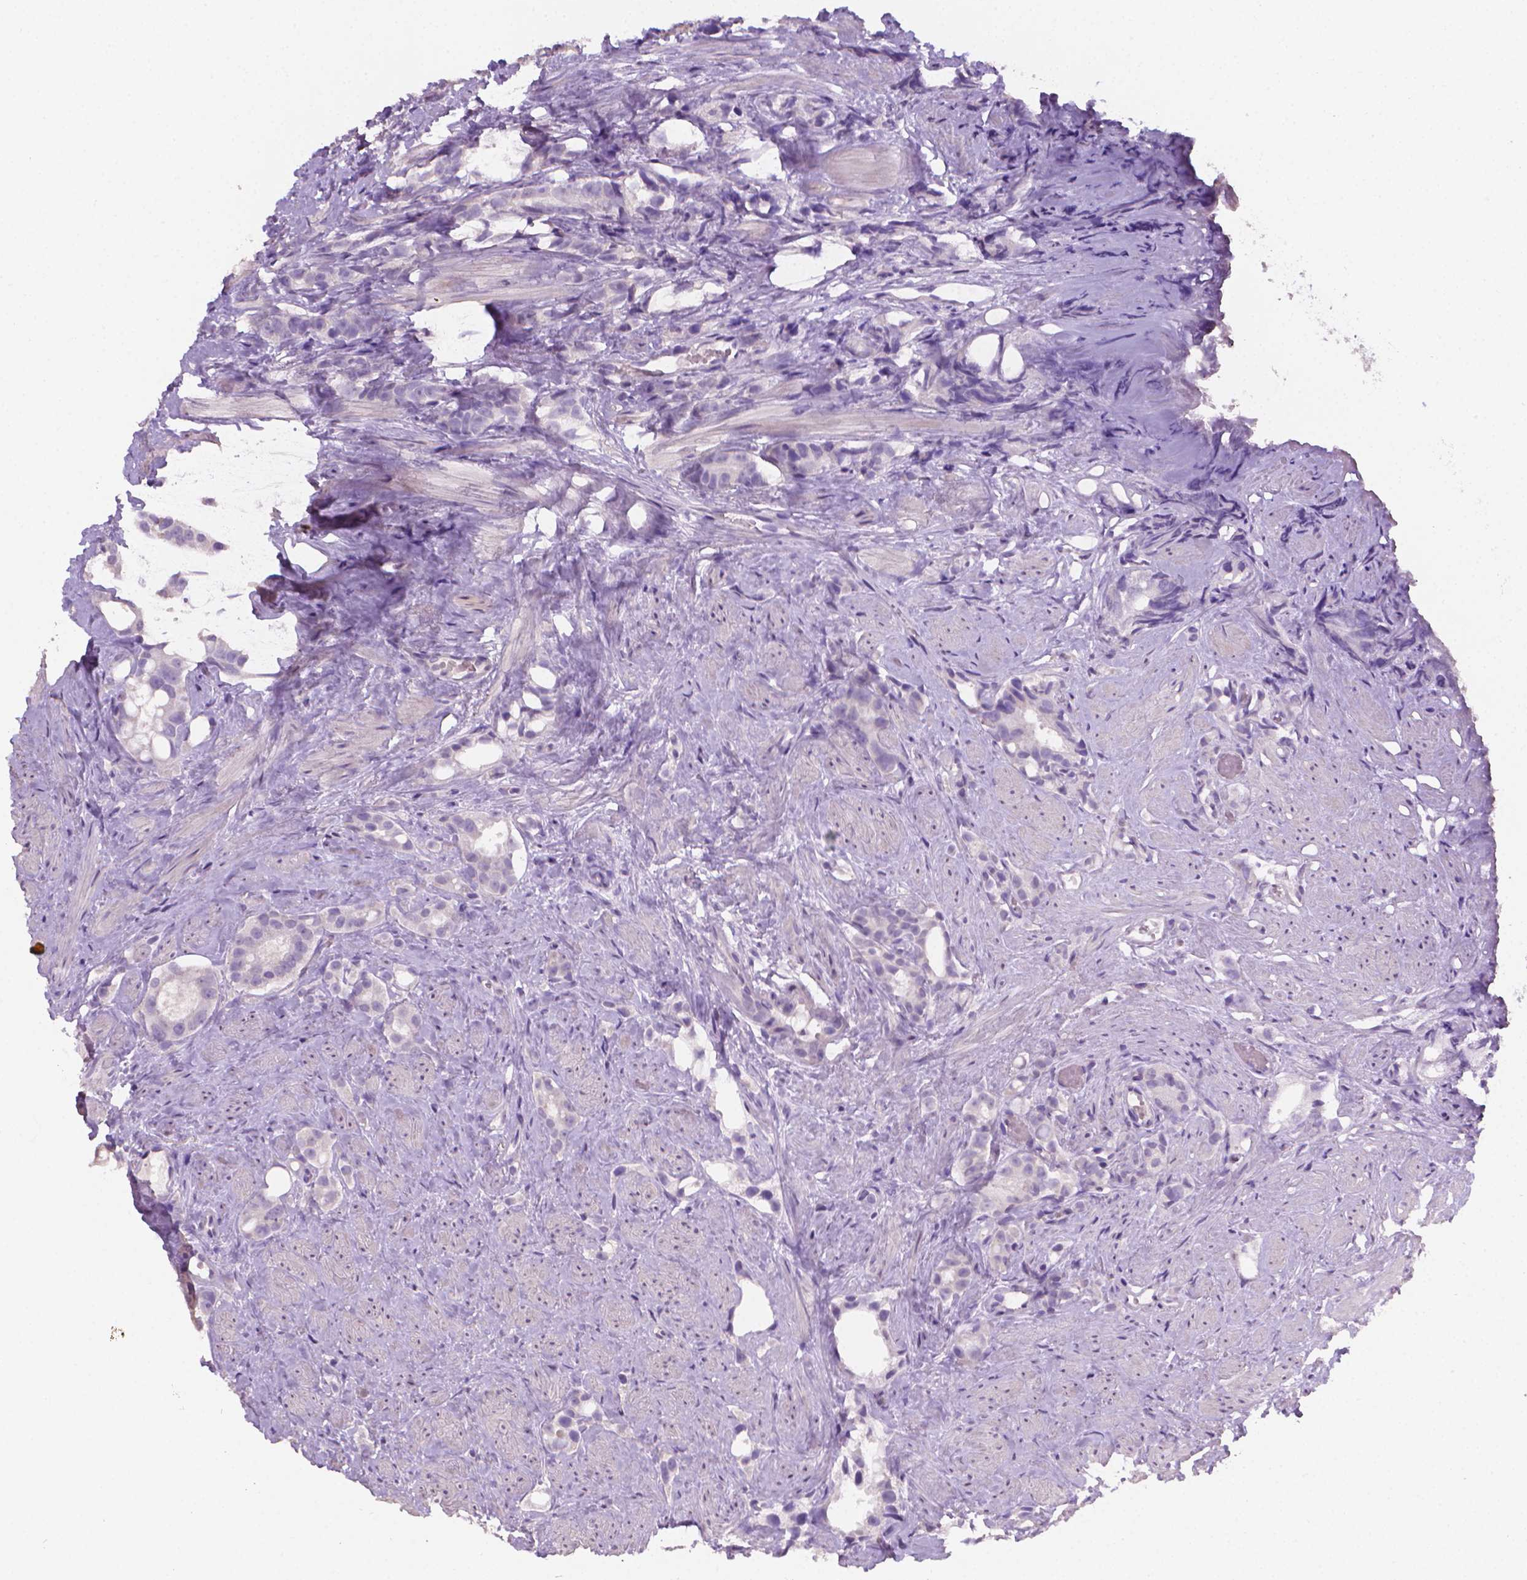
{"staining": {"intensity": "negative", "quantity": "none", "location": "none"}, "tissue": "prostate cancer", "cell_type": "Tumor cells", "image_type": "cancer", "snomed": [{"axis": "morphology", "description": "Adenocarcinoma, High grade"}, {"axis": "topography", "description": "Prostate"}], "caption": "Photomicrograph shows no significant protein positivity in tumor cells of prostate cancer (high-grade adenocarcinoma).", "gene": "TNNI2", "patient": {"sex": "male", "age": 75}}